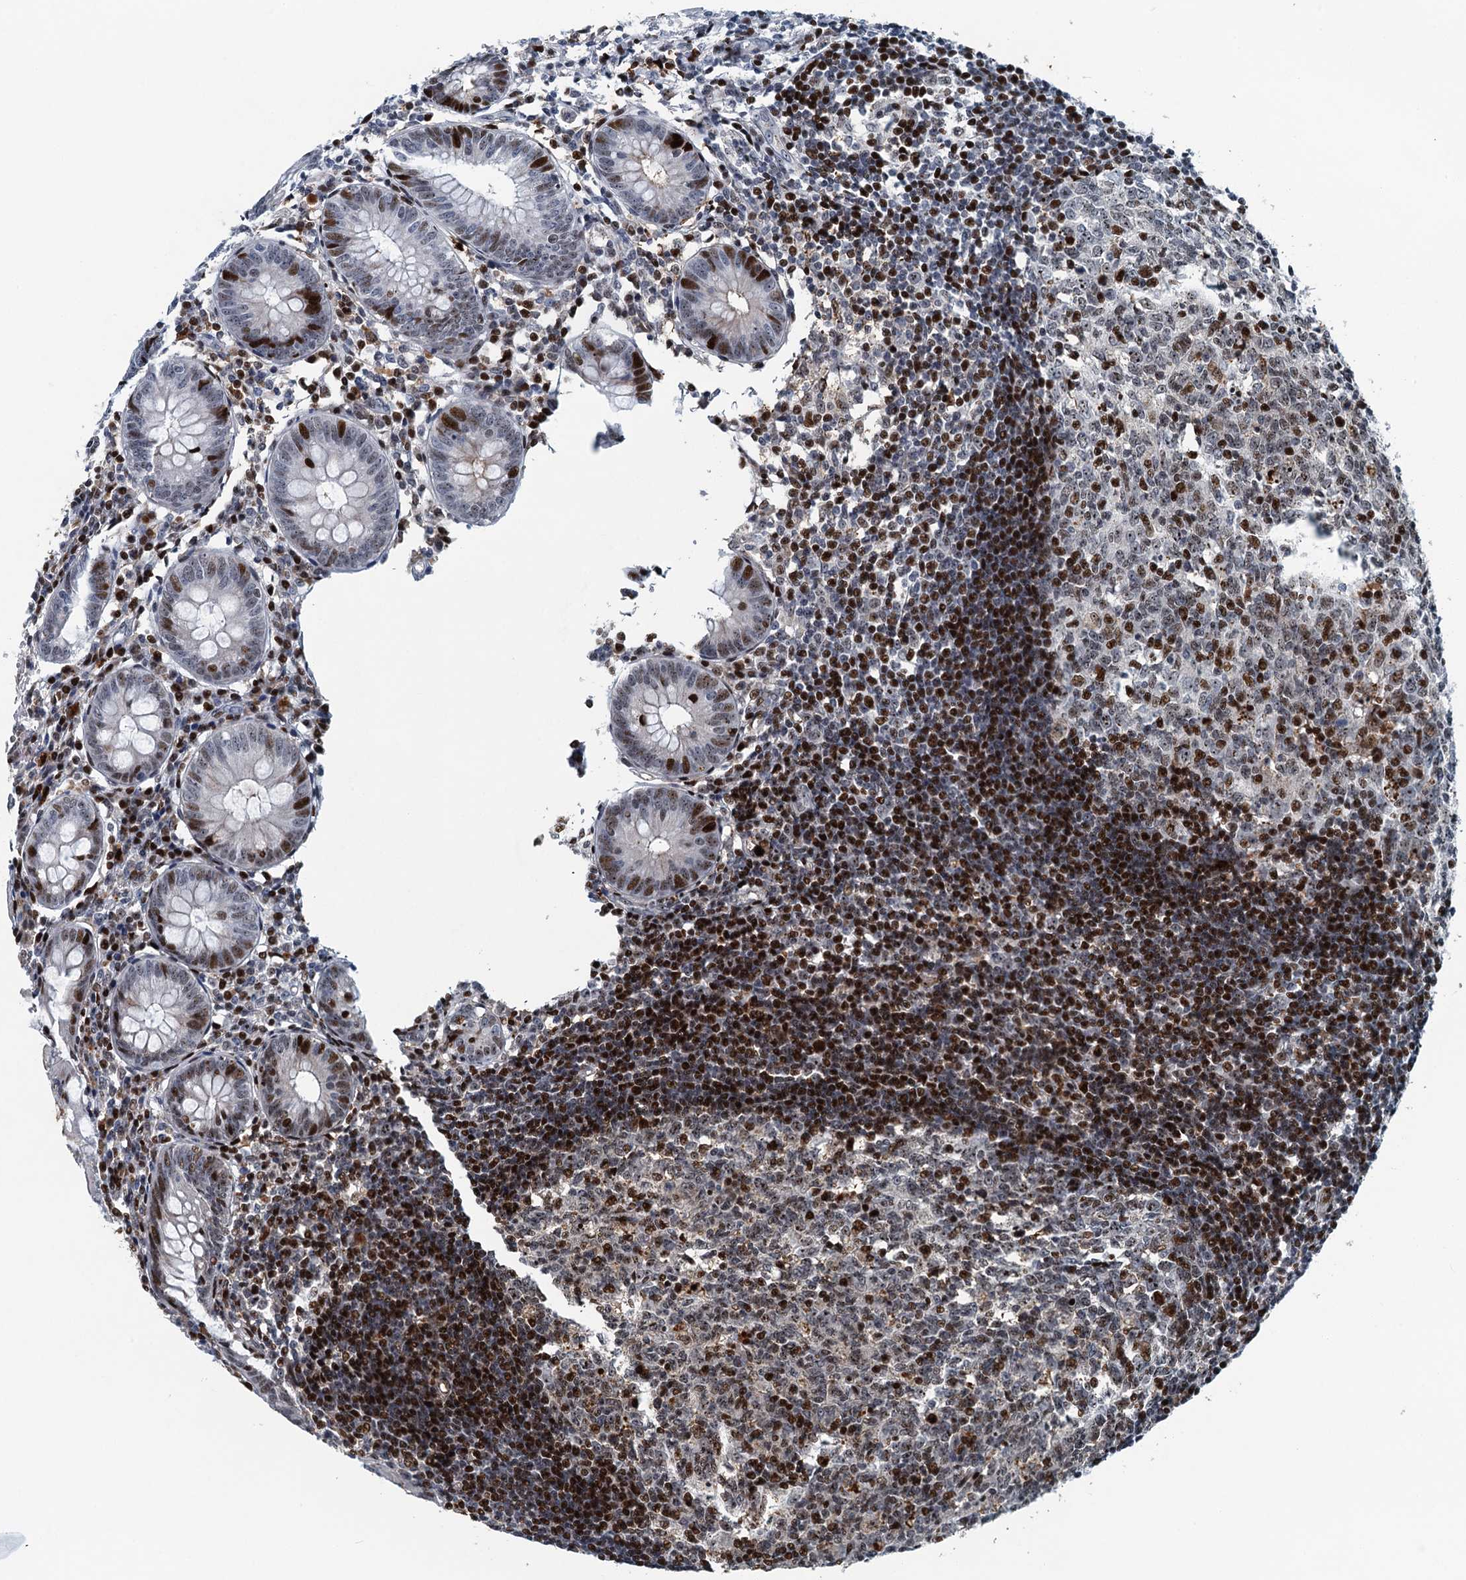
{"staining": {"intensity": "strong", "quantity": "25%-75%", "location": "nuclear"}, "tissue": "appendix", "cell_type": "Glandular cells", "image_type": "normal", "snomed": [{"axis": "morphology", "description": "Normal tissue, NOS"}, {"axis": "topography", "description": "Appendix"}], "caption": "Immunohistochemical staining of normal human appendix displays 25%-75% levels of strong nuclear protein staining in approximately 25%-75% of glandular cells.", "gene": "ANKRD13D", "patient": {"sex": "female", "age": 54}}